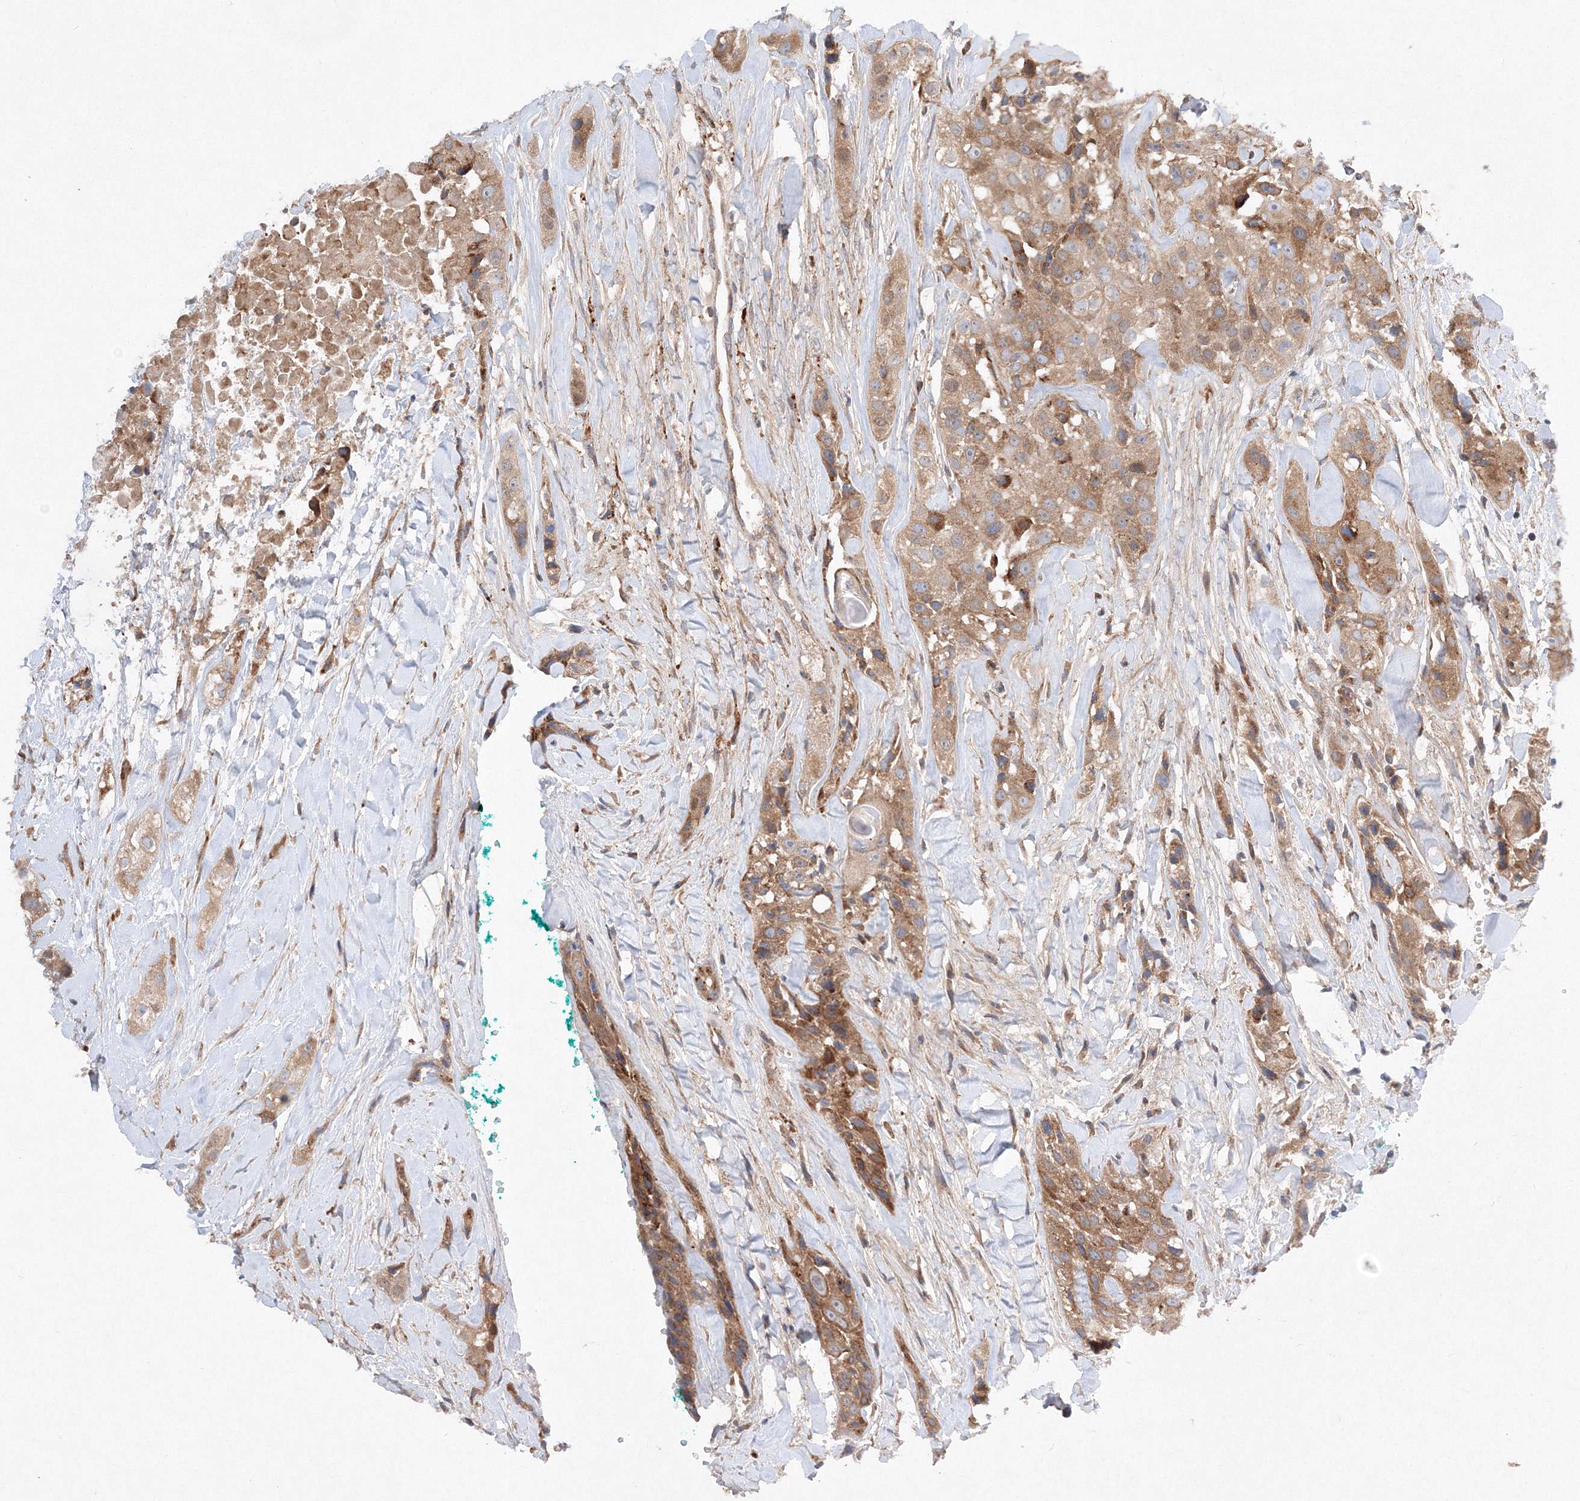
{"staining": {"intensity": "moderate", "quantity": ">75%", "location": "cytoplasmic/membranous"}, "tissue": "head and neck cancer", "cell_type": "Tumor cells", "image_type": "cancer", "snomed": [{"axis": "morphology", "description": "Normal tissue, NOS"}, {"axis": "morphology", "description": "Squamous cell carcinoma, NOS"}, {"axis": "topography", "description": "Skeletal muscle"}, {"axis": "topography", "description": "Head-Neck"}], "caption": "Head and neck cancer (squamous cell carcinoma) stained for a protein exhibits moderate cytoplasmic/membranous positivity in tumor cells. Using DAB (3,3'-diaminobenzidine) (brown) and hematoxylin (blue) stains, captured at high magnification using brightfield microscopy.", "gene": "SLC36A1", "patient": {"sex": "male", "age": 51}}